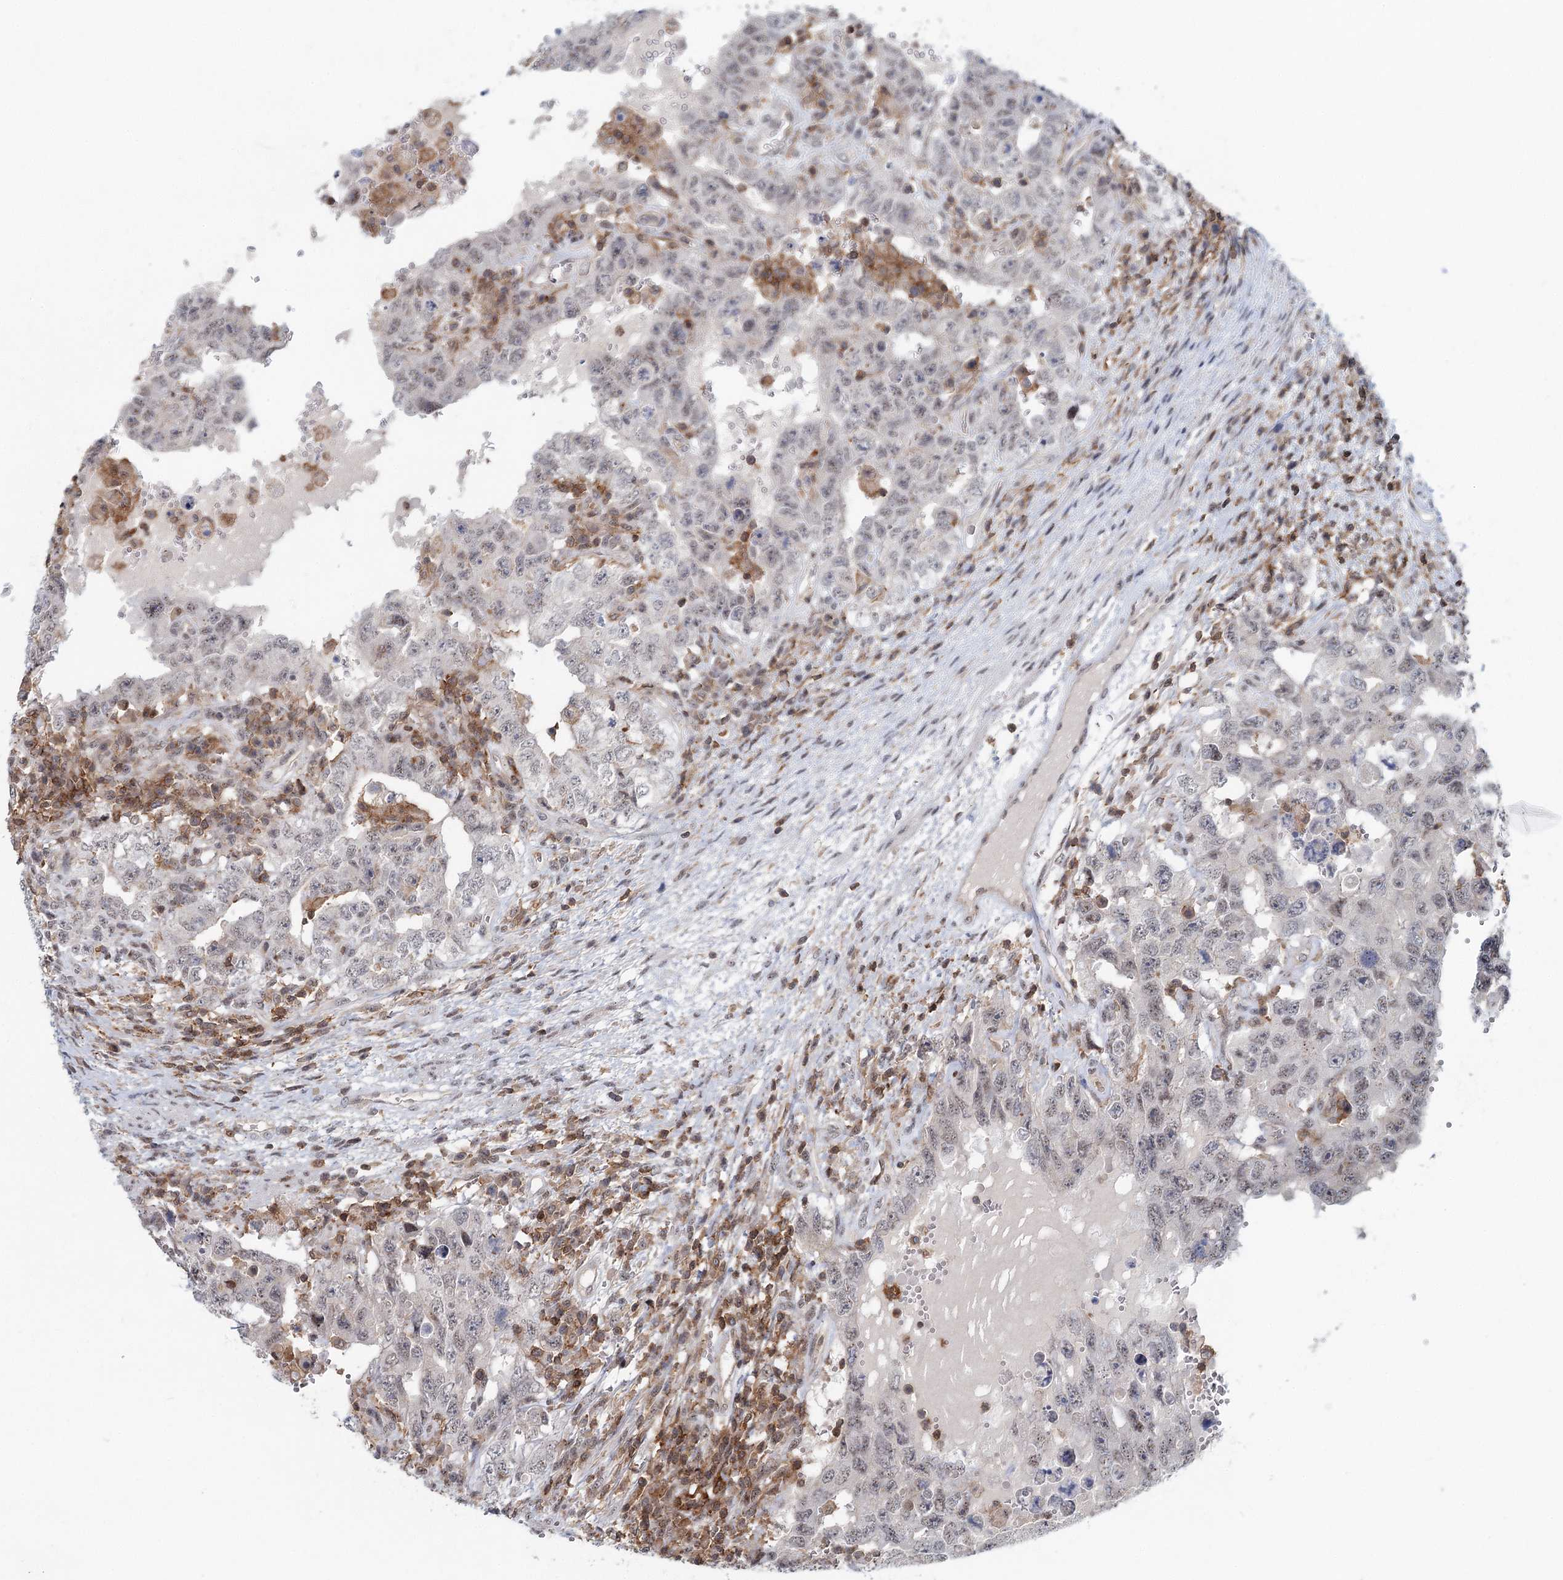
{"staining": {"intensity": "weak", "quantity": "<25%", "location": "nuclear"}, "tissue": "testis cancer", "cell_type": "Tumor cells", "image_type": "cancer", "snomed": [{"axis": "morphology", "description": "Carcinoma, Embryonal, NOS"}, {"axis": "topography", "description": "Testis"}], "caption": "The IHC image has no significant positivity in tumor cells of embryonal carcinoma (testis) tissue.", "gene": "CDC42SE2", "patient": {"sex": "male", "age": 26}}